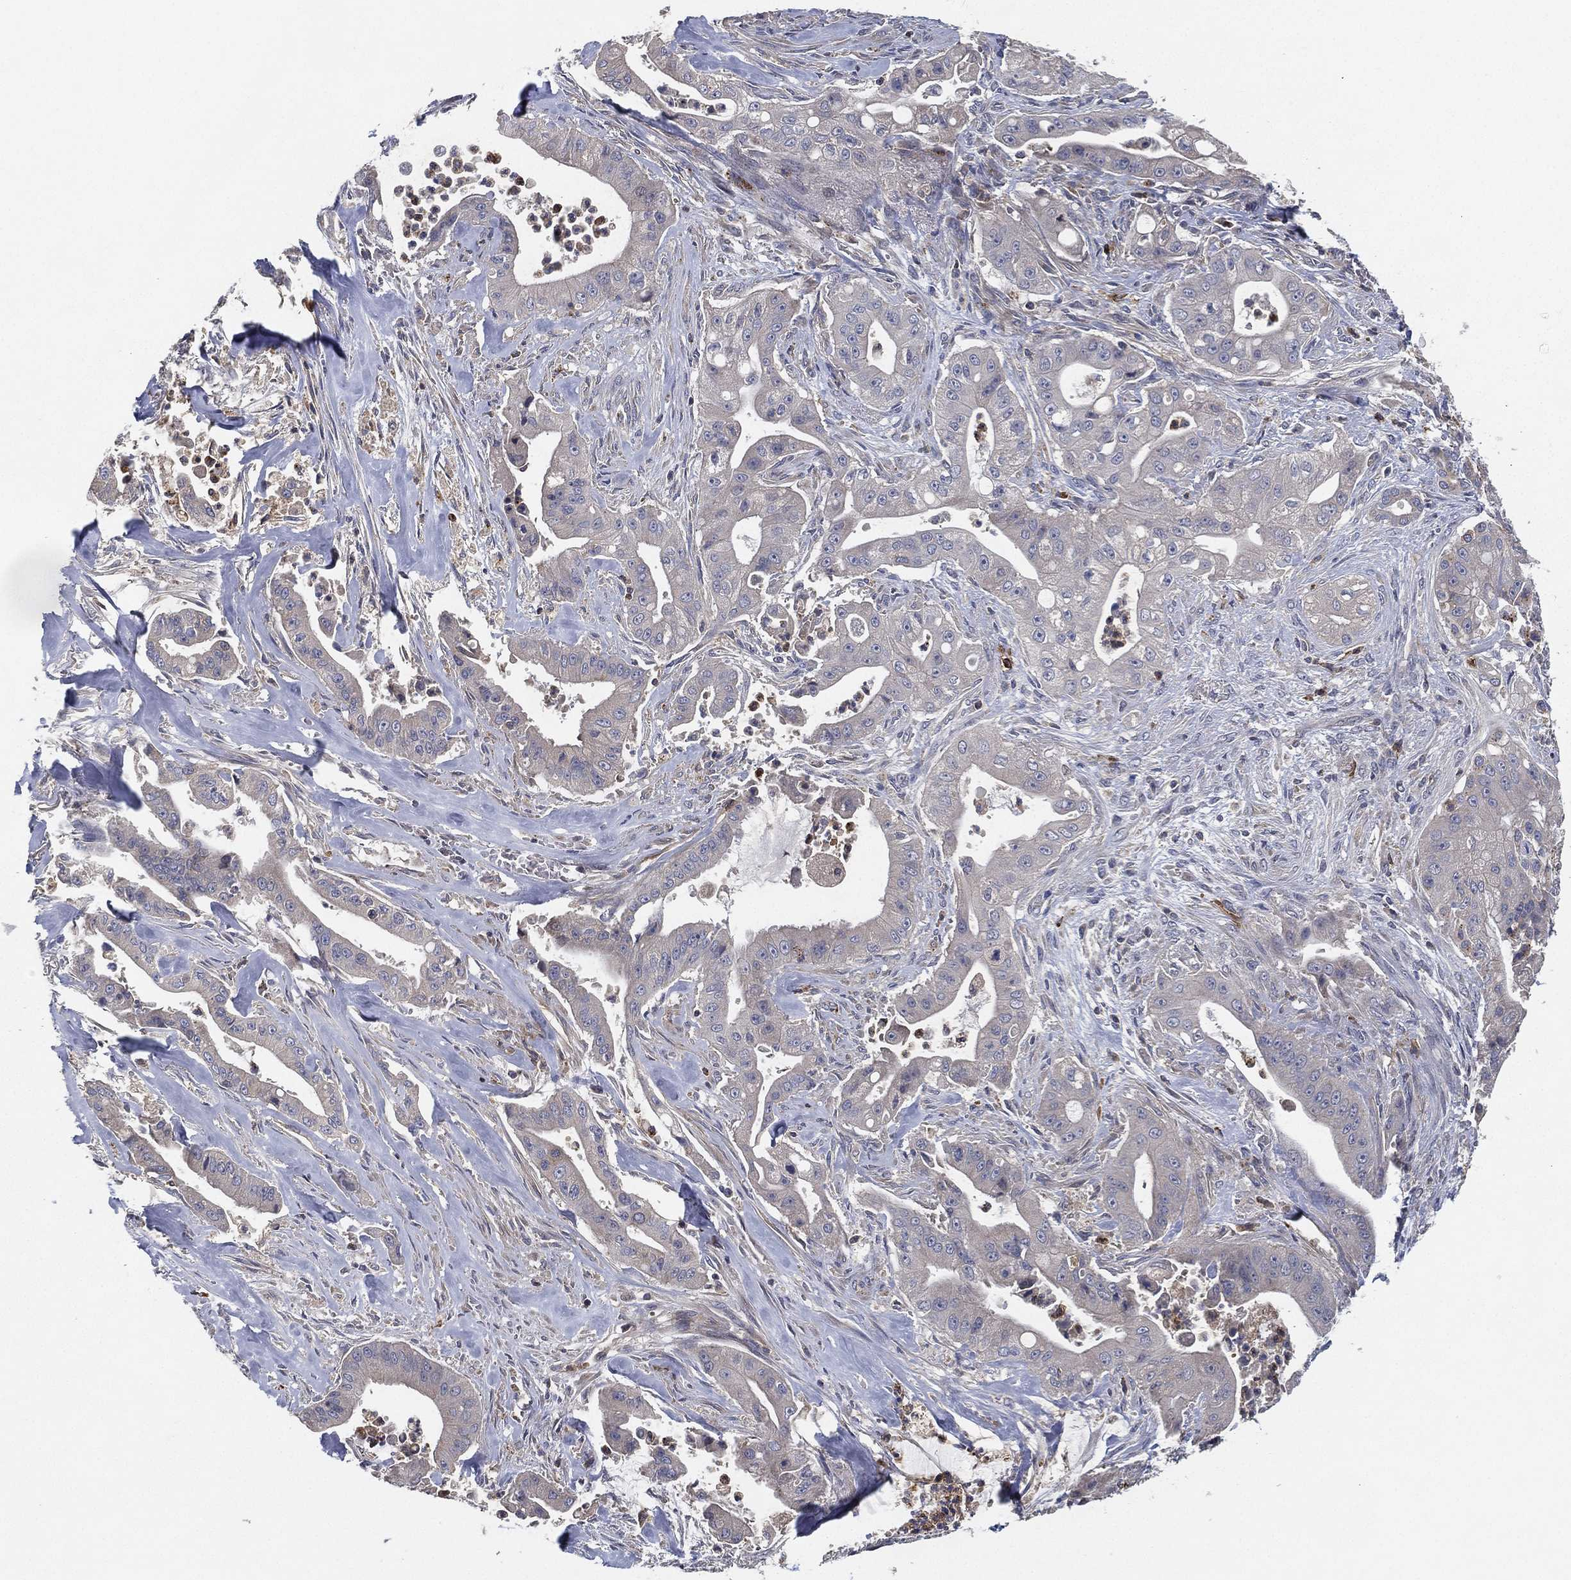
{"staining": {"intensity": "negative", "quantity": "none", "location": "none"}, "tissue": "pancreatic cancer", "cell_type": "Tumor cells", "image_type": "cancer", "snomed": [{"axis": "morphology", "description": "Normal tissue, NOS"}, {"axis": "morphology", "description": "Inflammation, NOS"}, {"axis": "morphology", "description": "Adenocarcinoma, NOS"}, {"axis": "topography", "description": "Pancreas"}], "caption": "The immunohistochemistry (IHC) image has no significant staining in tumor cells of pancreatic cancer (adenocarcinoma) tissue.", "gene": "CFAP251", "patient": {"sex": "male", "age": 57}}